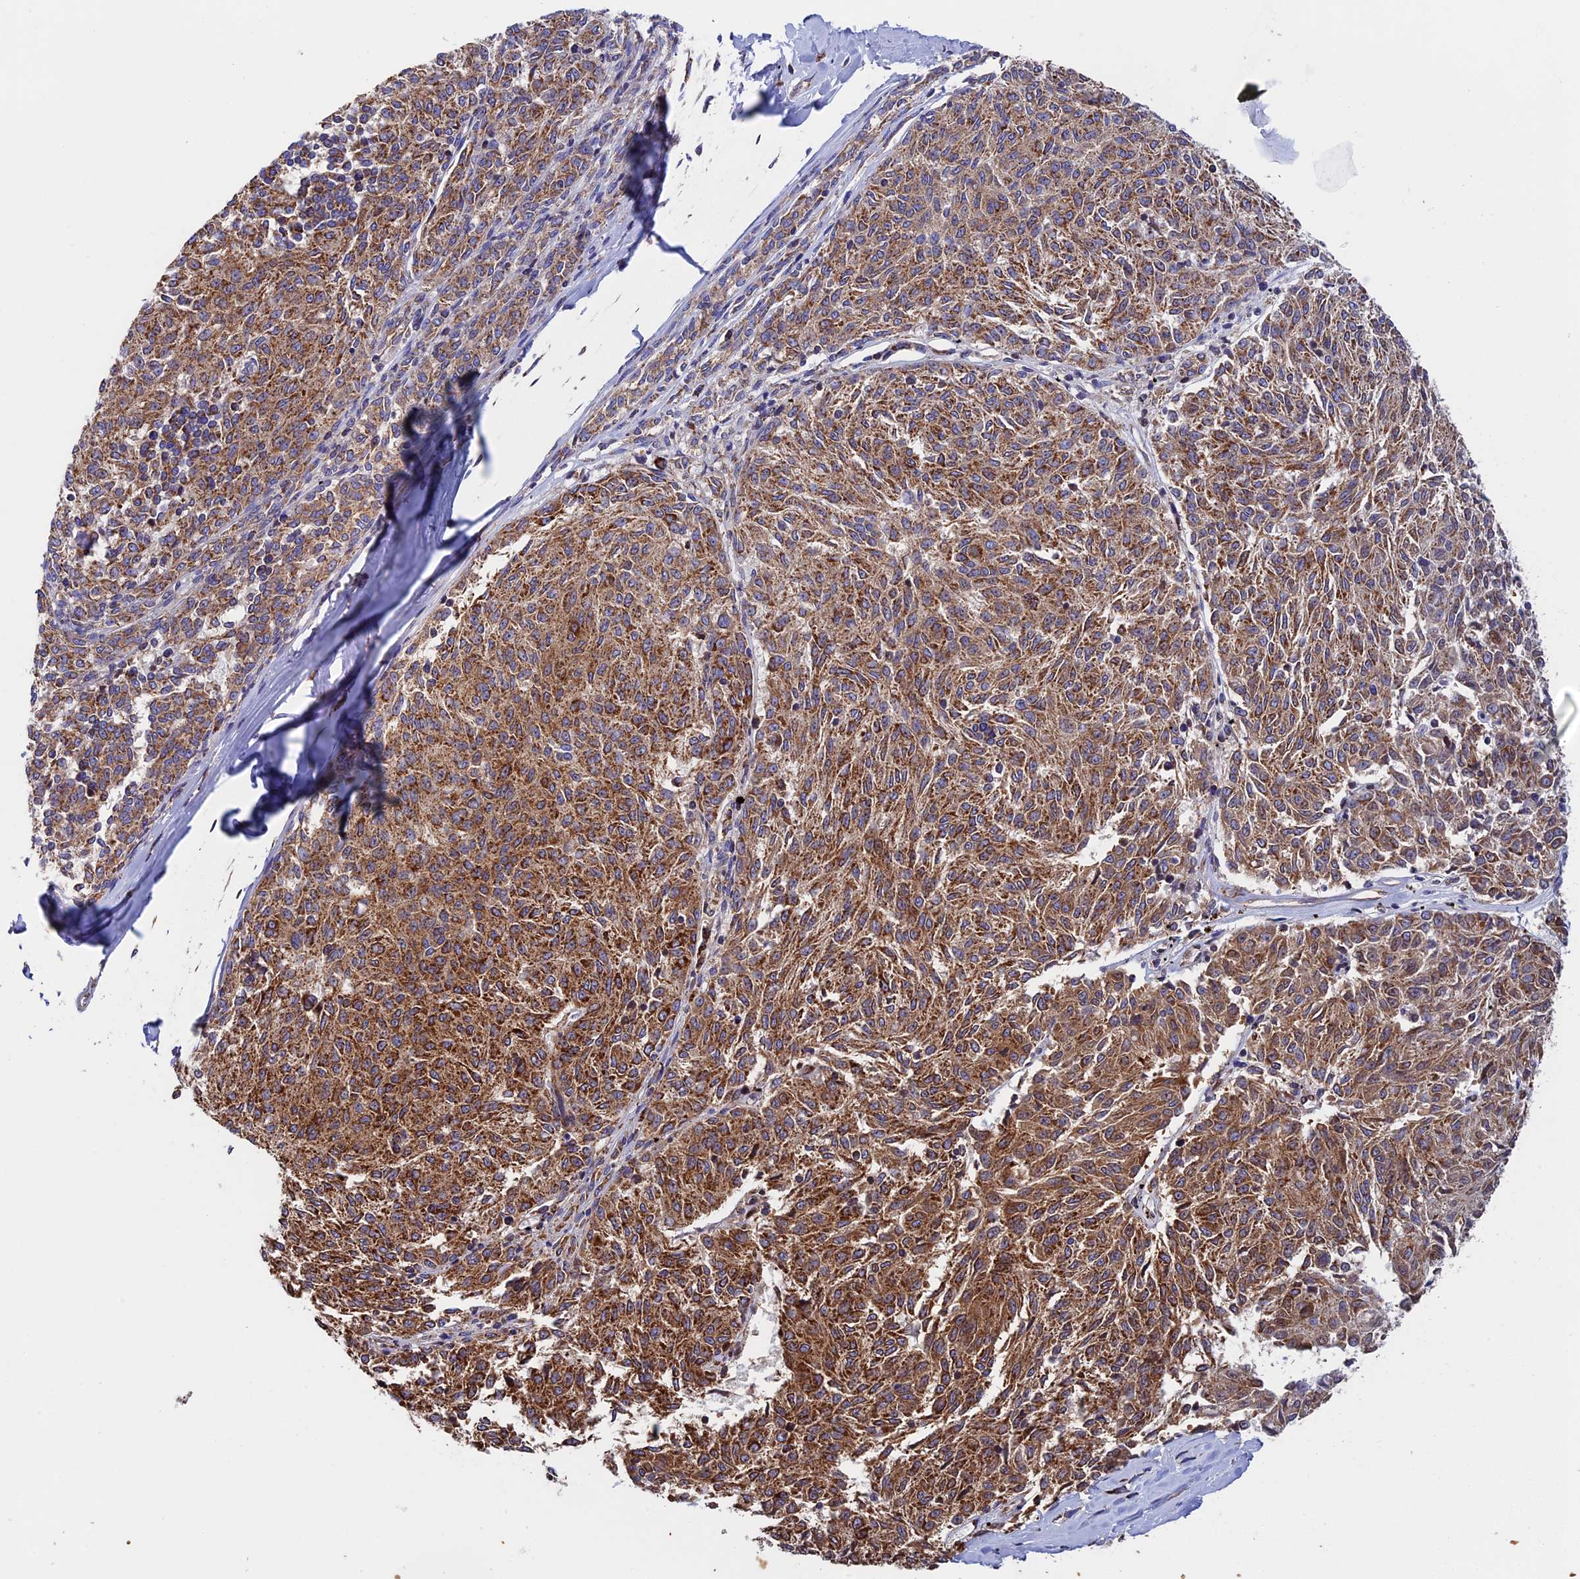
{"staining": {"intensity": "moderate", "quantity": ">75%", "location": "cytoplasmic/membranous"}, "tissue": "melanoma", "cell_type": "Tumor cells", "image_type": "cancer", "snomed": [{"axis": "morphology", "description": "Malignant melanoma, NOS"}, {"axis": "topography", "description": "Skin"}], "caption": "High-magnification brightfield microscopy of malignant melanoma stained with DAB (3,3'-diaminobenzidine) (brown) and counterstained with hematoxylin (blue). tumor cells exhibit moderate cytoplasmic/membranous expression is identified in about>75% of cells.", "gene": "SLC9A5", "patient": {"sex": "female", "age": 72}}